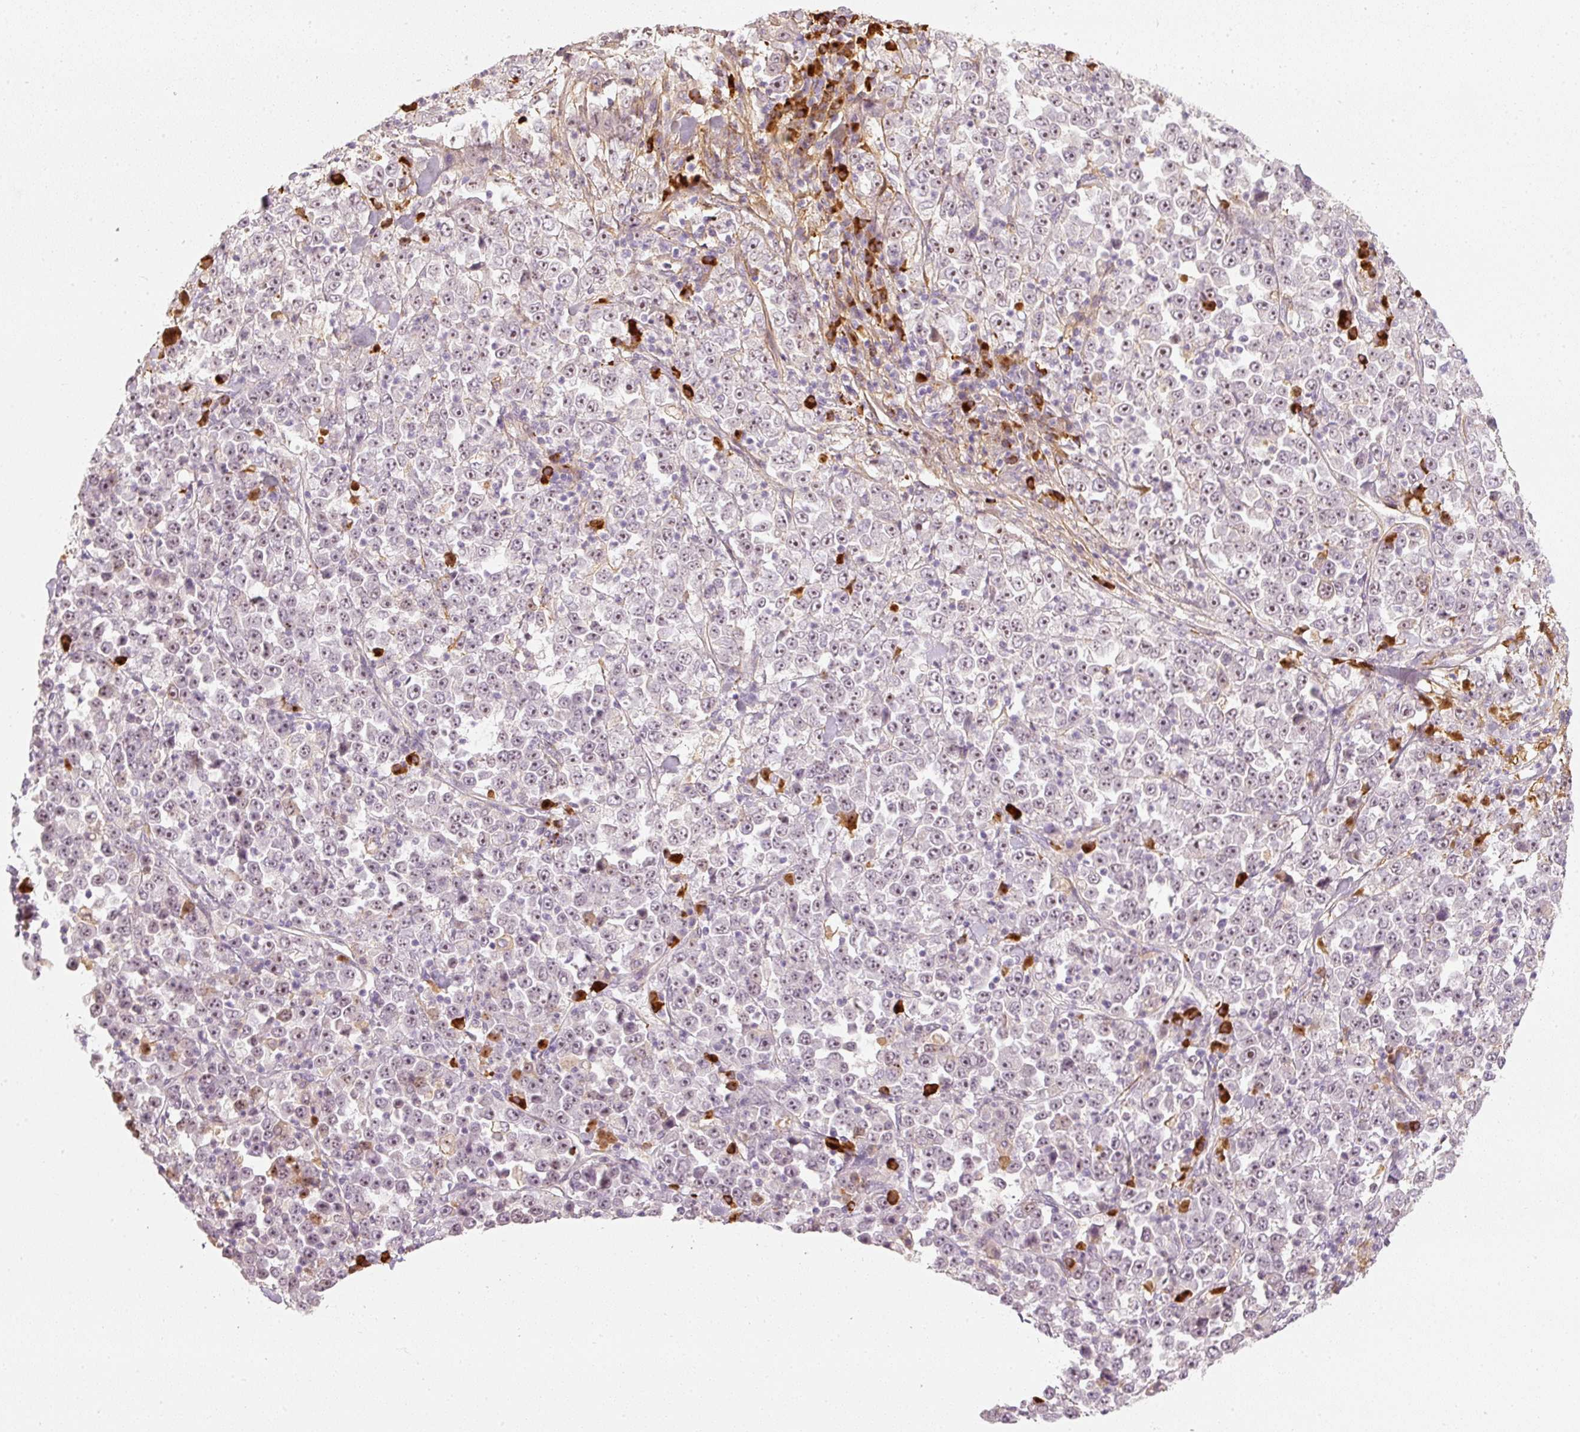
{"staining": {"intensity": "weak", "quantity": "<25%", "location": "cytoplasmic/membranous,nuclear"}, "tissue": "stomach cancer", "cell_type": "Tumor cells", "image_type": "cancer", "snomed": [{"axis": "morphology", "description": "Normal tissue, NOS"}, {"axis": "morphology", "description": "Adenocarcinoma, NOS"}, {"axis": "topography", "description": "Stomach, upper"}, {"axis": "topography", "description": "Stomach"}], "caption": "Stomach adenocarcinoma was stained to show a protein in brown. There is no significant positivity in tumor cells.", "gene": "VCAM1", "patient": {"sex": "male", "age": 59}}